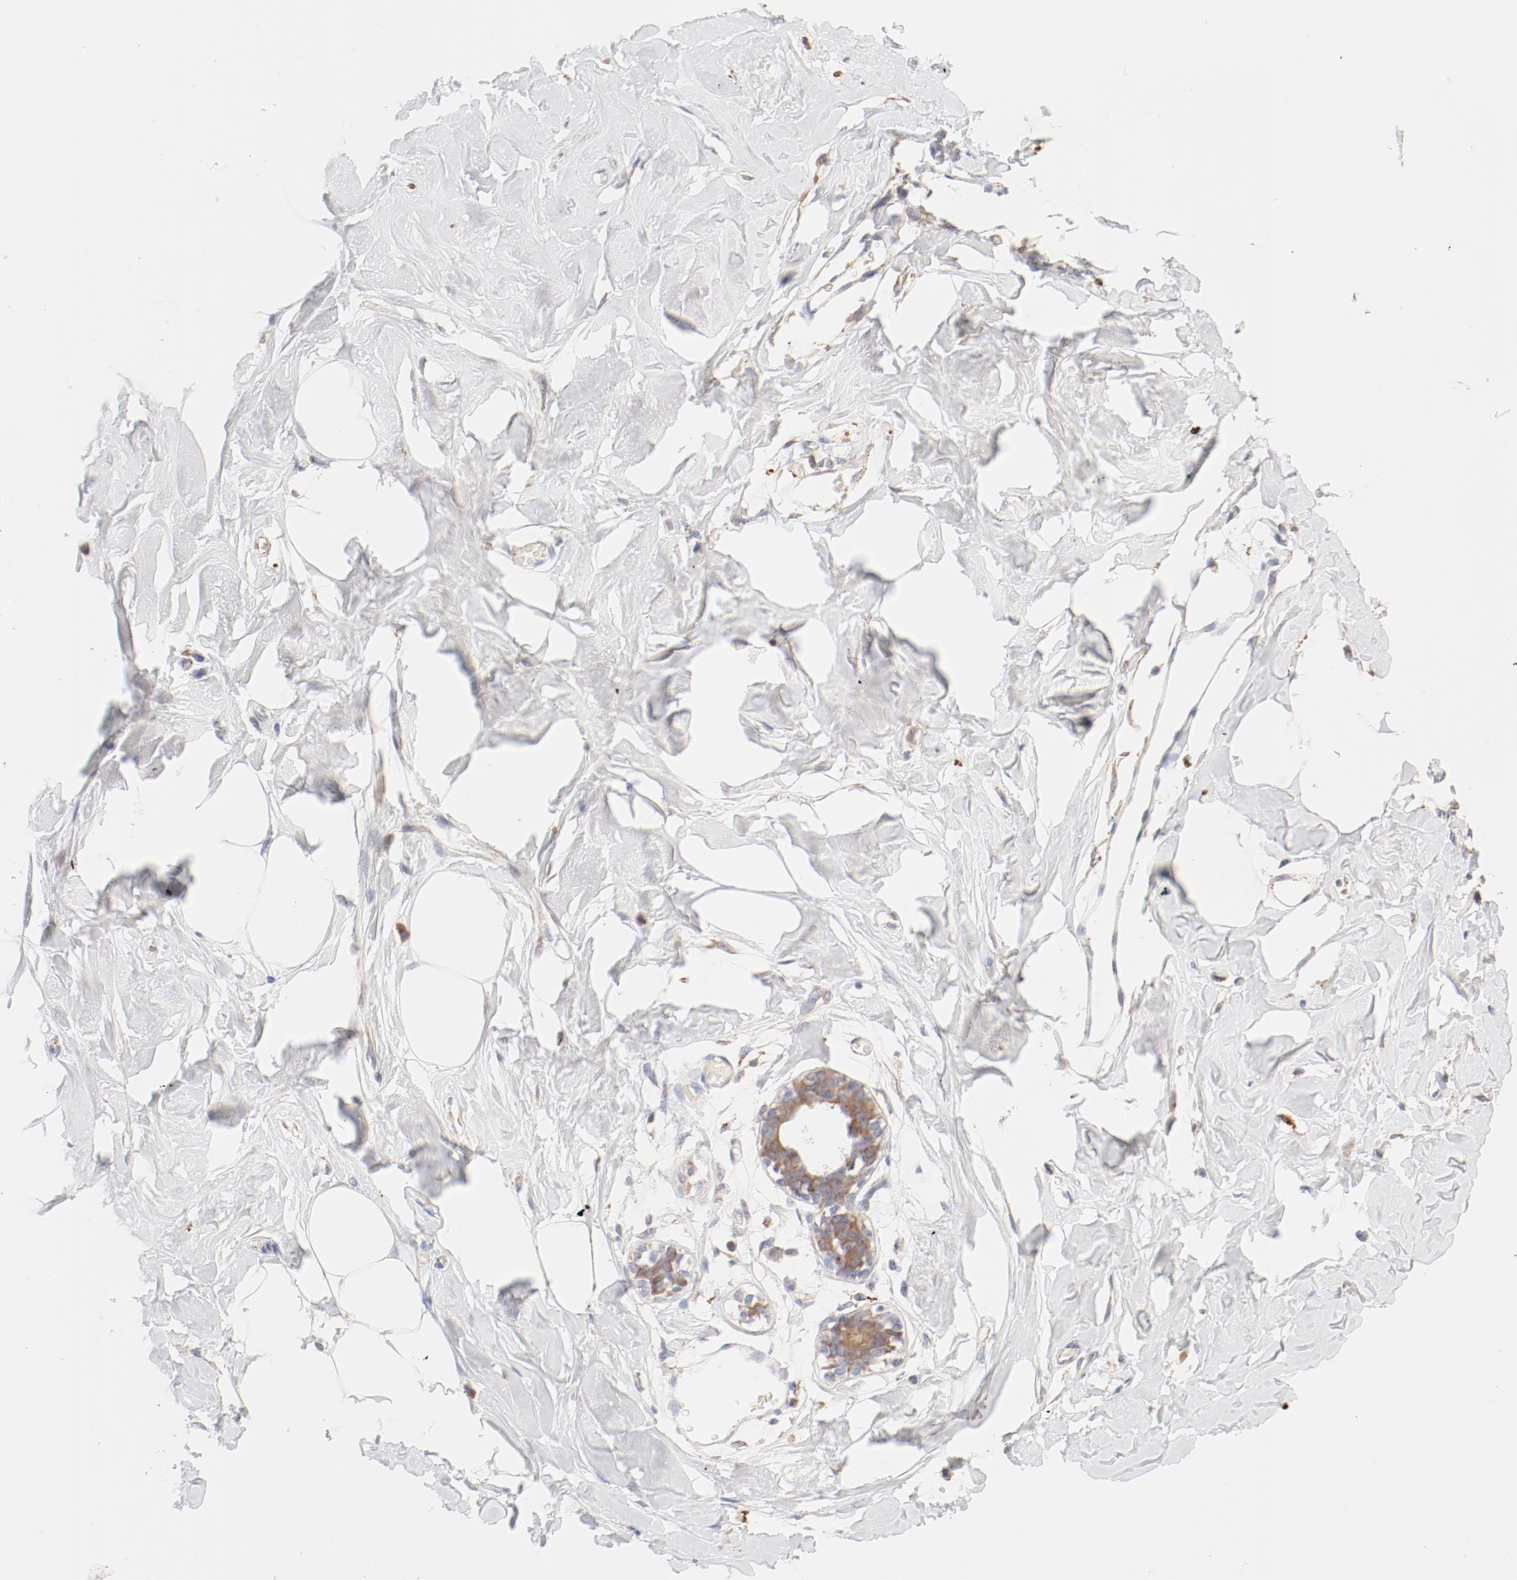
{"staining": {"intensity": "negative", "quantity": "none", "location": "none"}, "tissue": "breast", "cell_type": "Adipocytes", "image_type": "normal", "snomed": [{"axis": "morphology", "description": "Normal tissue, NOS"}, {"axis": "topography", "description": "Breast"}, {"axis": "topography", "description": "Adipose tissue"}], "caption": "Immunohistochemical staining of benign breast shows no significant expression in adipocytes. (DAB (3,3'-diaminobenzidine) immunohistochemistry (IHC) visualized using brightfield microscopy, high magnification).", "gene": "CTSH", "patient": {"sex": "female", "age": 25}}